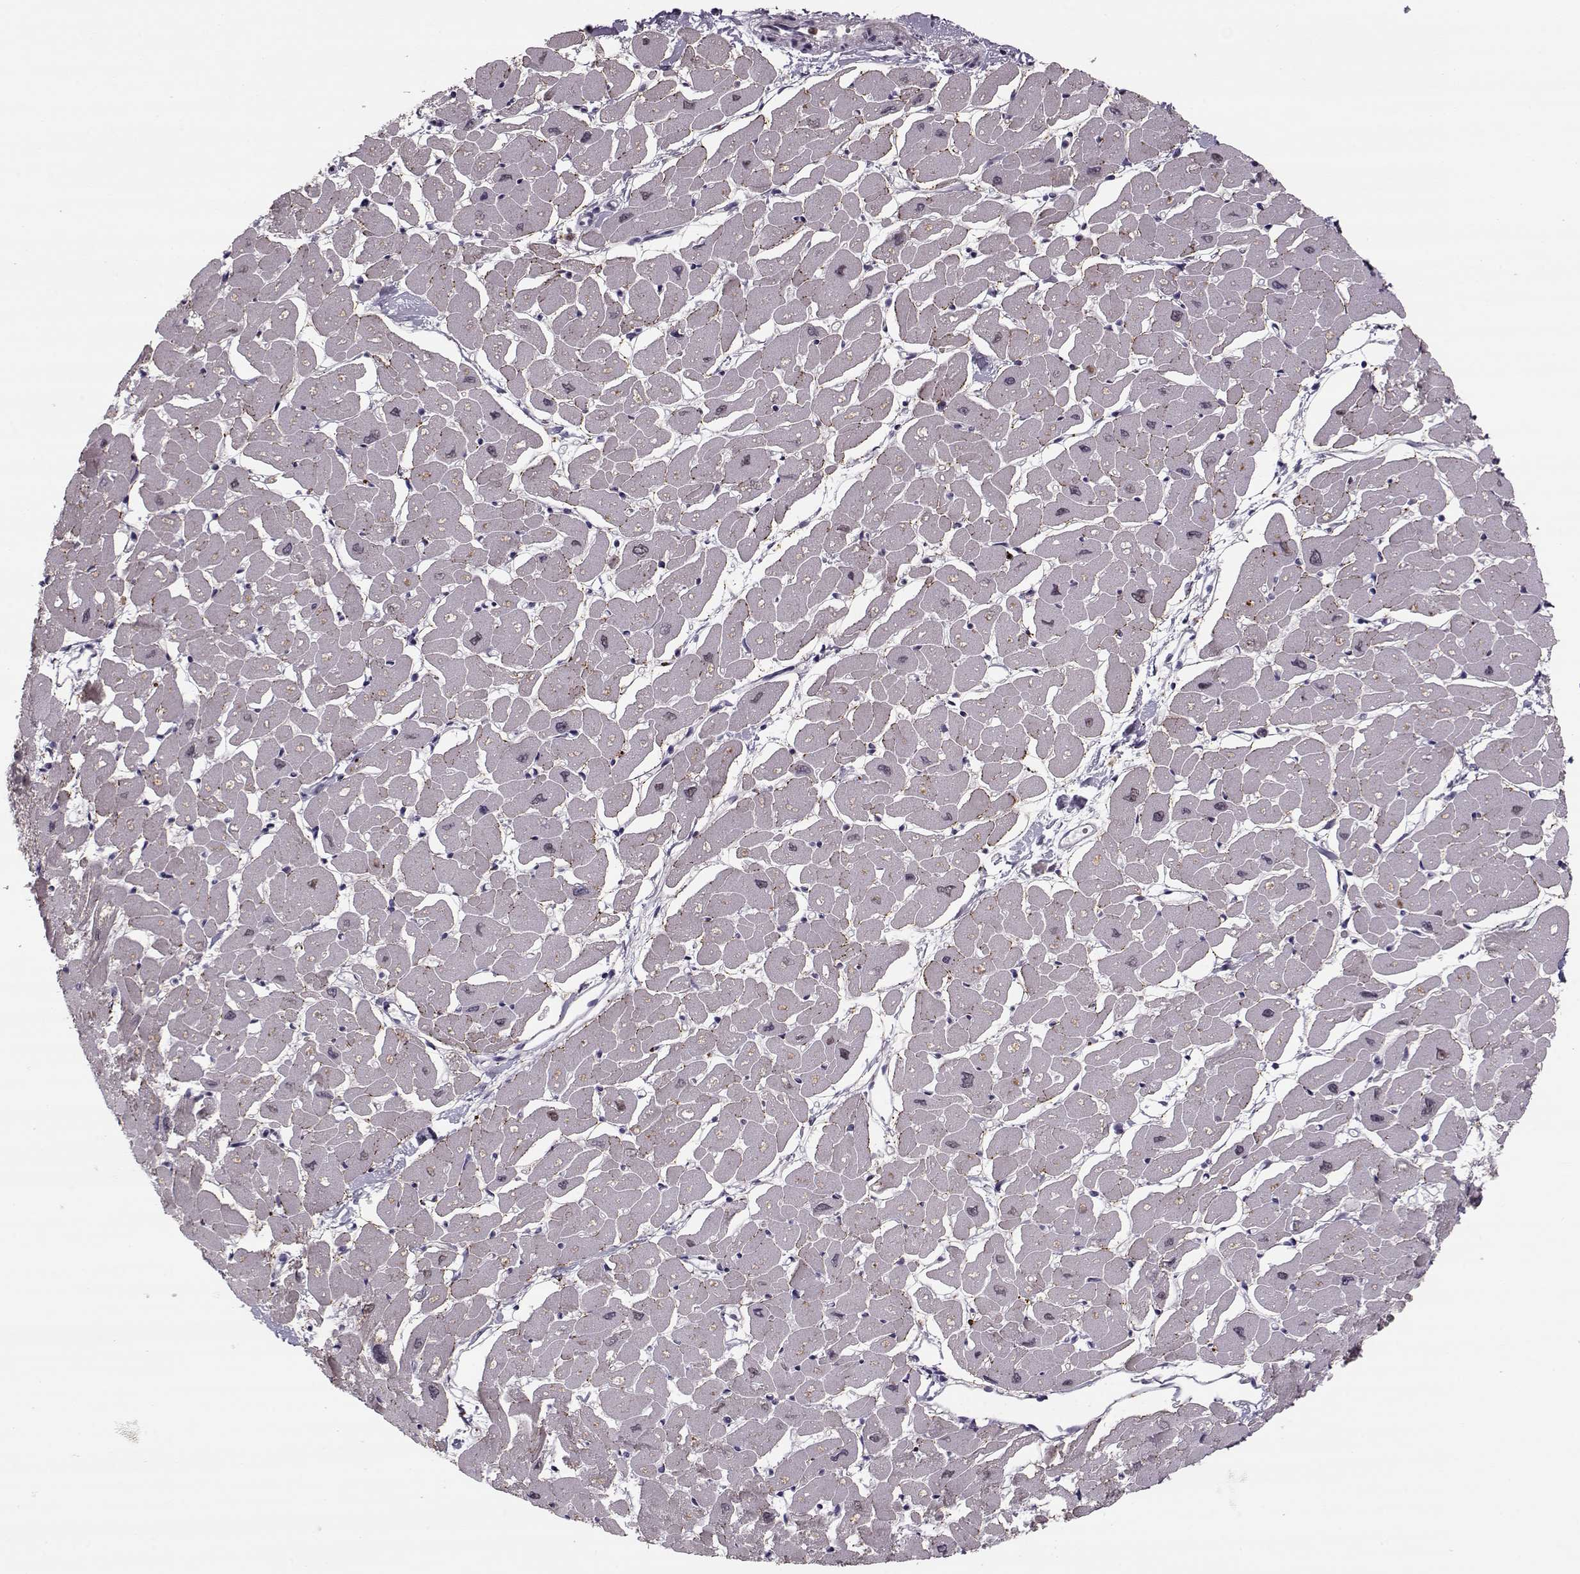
{"staining": {"intensity": "negative", "quantity": "none", "location": "none"}, "tissue": "heart muscle", "cell_type": "Cardiomyocytes", "image_type": "normal", "snomed": [{"axis": "morphology", "description": "Normal tissue, NOS"}, {"axis": "topography", "description": "Heart"}], "caption": "Cardiomyocytes show no significant protein positivity in unremarkable heart muscle. Brightfield microscopy of IHC stained with DAB (3,3'-diaminobenzidine) (brown) and hematoxylin (blue), captured at high magnification.", "gene": "DNAI3", "patient": {"sex": "male", "age": 57}}